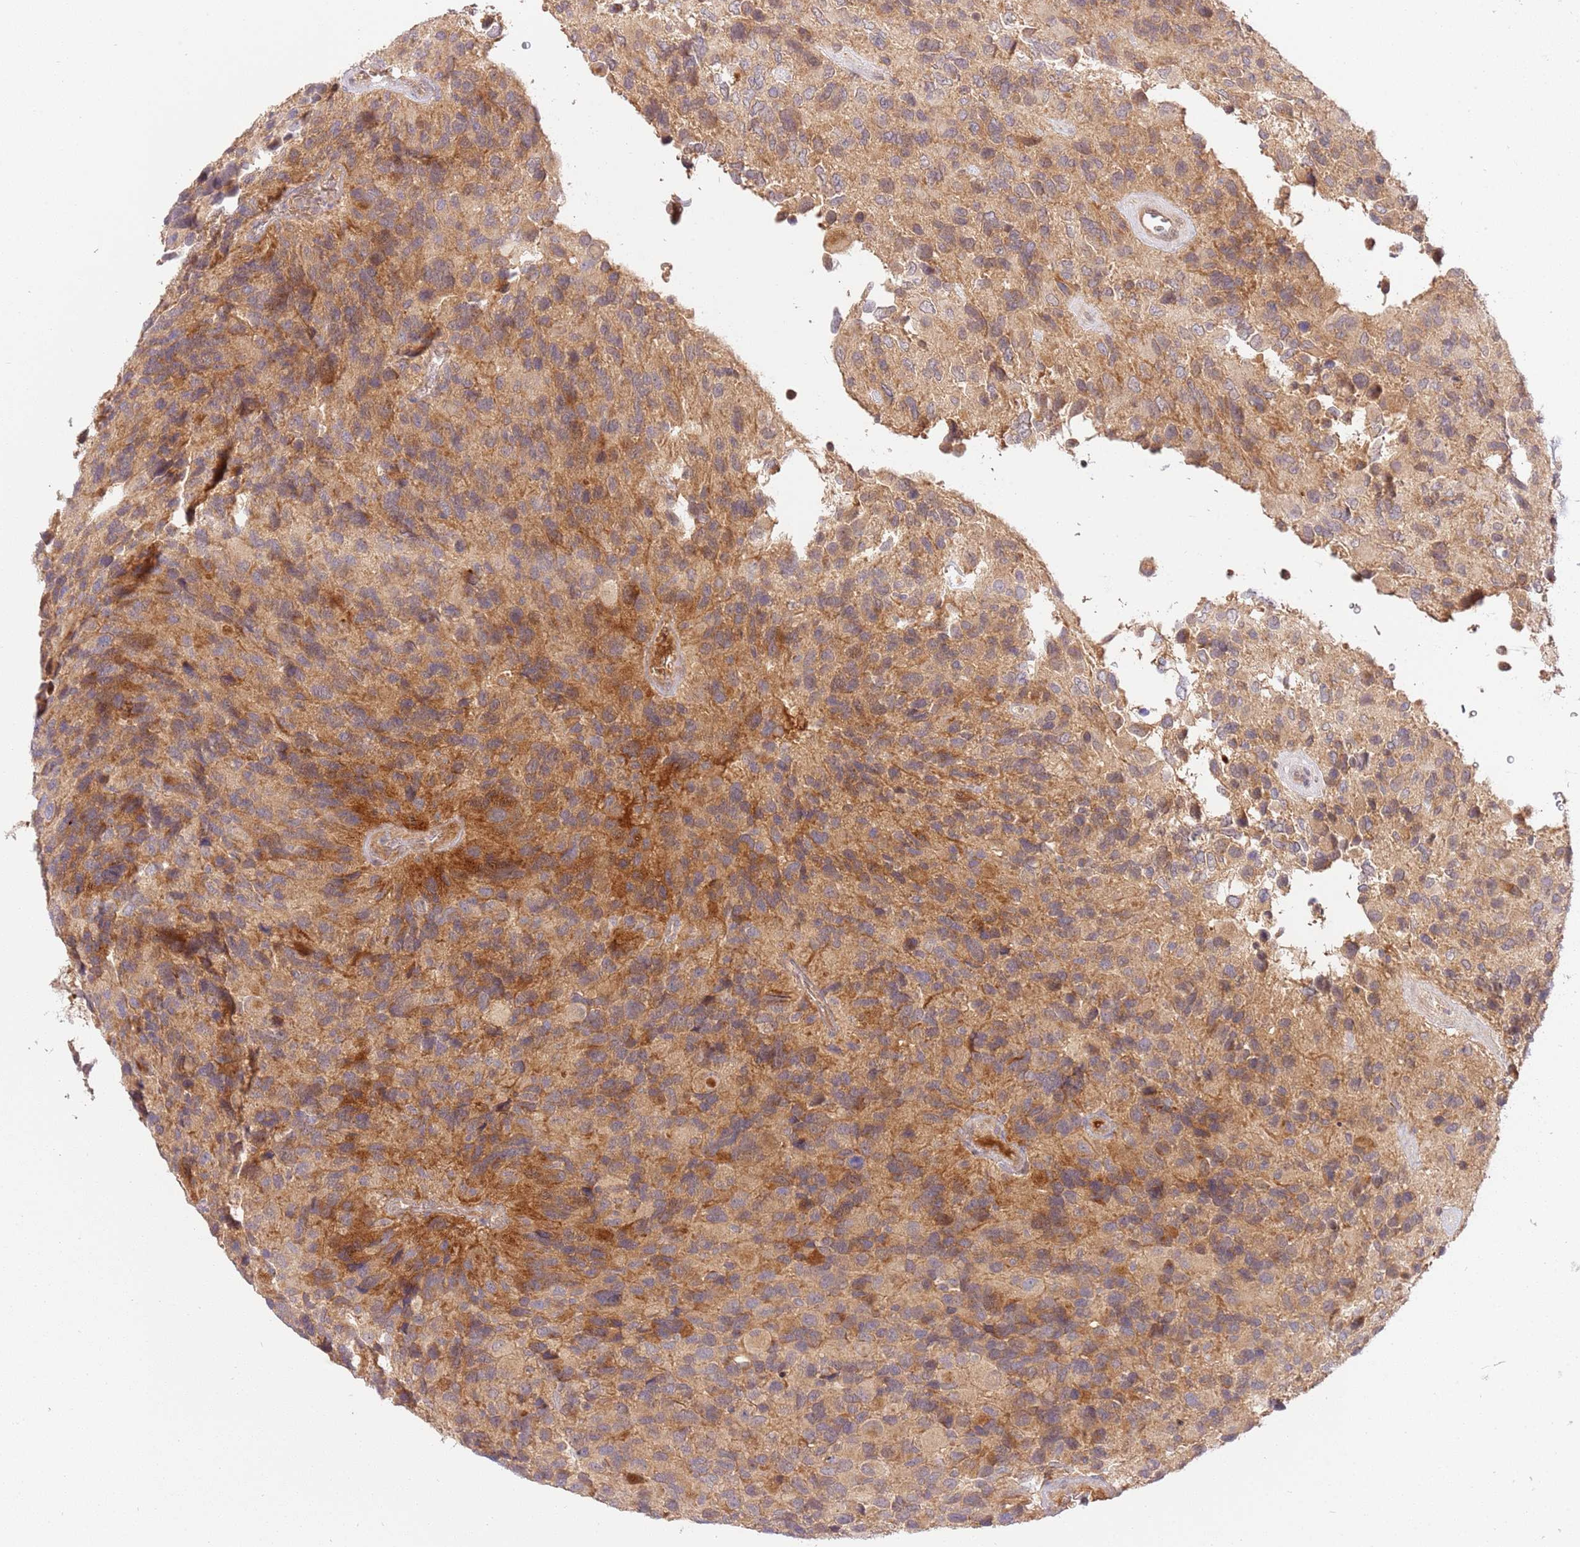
{"staining": {"intensity": "moderate", "quantity": ">75%", "location": "cytoplasmic/membranous"}, "tissue": "glioma", "cell_type": "Tumor cells", "image_type": "cancer", "snomed": [{"axis": "morphology", "description": "Glioma, malignant, High grade"}, {"axis": "topography", "description": "Brain"}], "caption": "Protein positivity by immunohistochemistry (IHC) exhibits moderate cytoplasmic/membranous positivity in approximately >75% of tumor cells in glioma.", "gene": "C8G", "patient": {"sex": "male", "age": 77}}